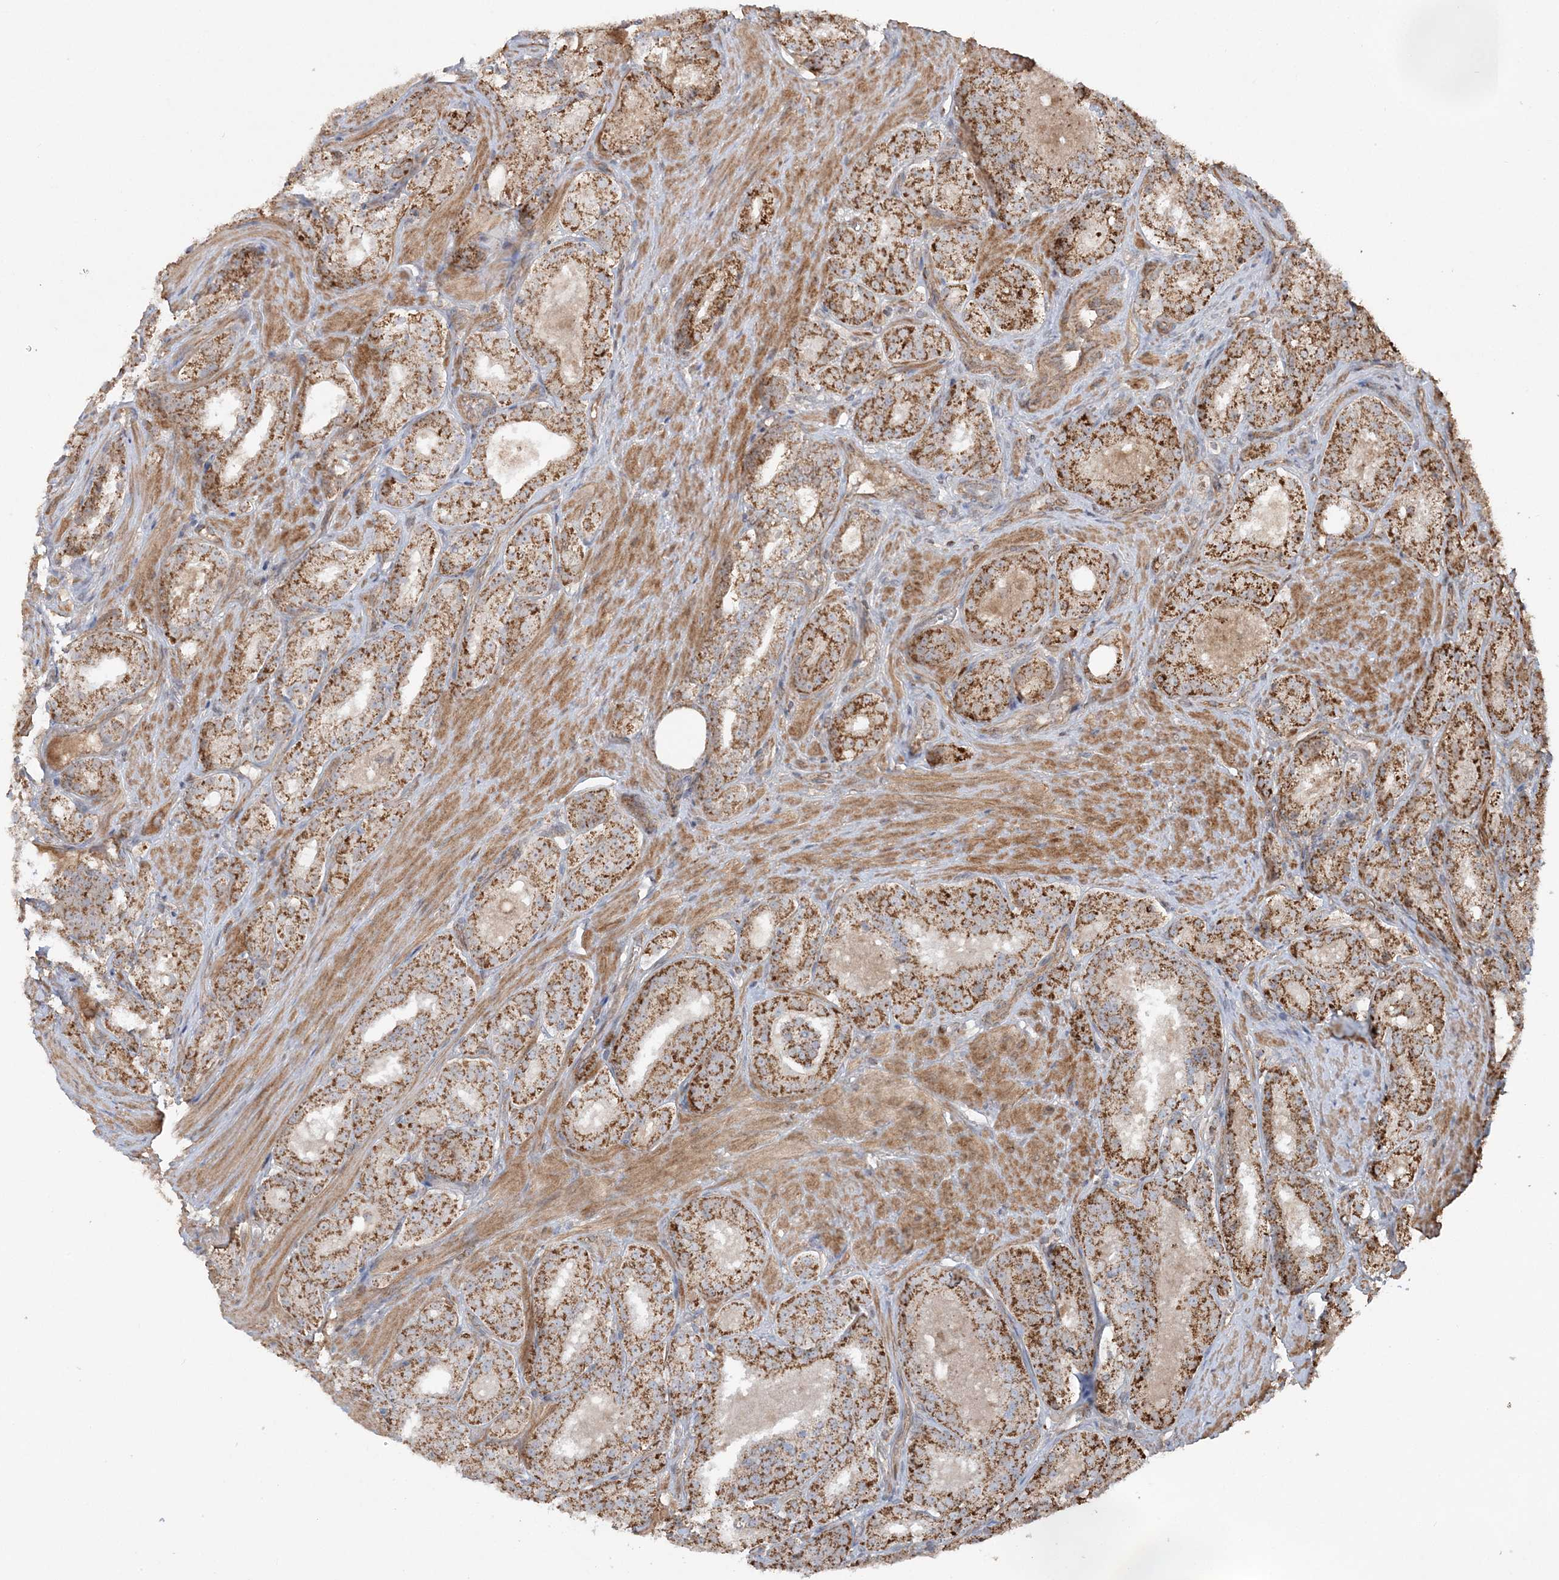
{"staining": {"intensity": "moderate", "quantity": ">75%", "location": "cytoplasmic/membranous"}, "tissue": "prostate cancer", "cell_type": "Tumor cells", "image_type": "cancer", "snomed": [{"axis": "morphology", "description": "Adenocarcinoma, High grade"}, {"axis": "topography", "description": "Prostate"}], "caption": "Brown immunohistochemical staining in prostate adenocarcinoma (high-grade) shows moderate cytoplasmic/membranous expression in about >75% of tumor cells.", "gene": "SCLT1", "patient": {"sex": "male", "age": 60}}